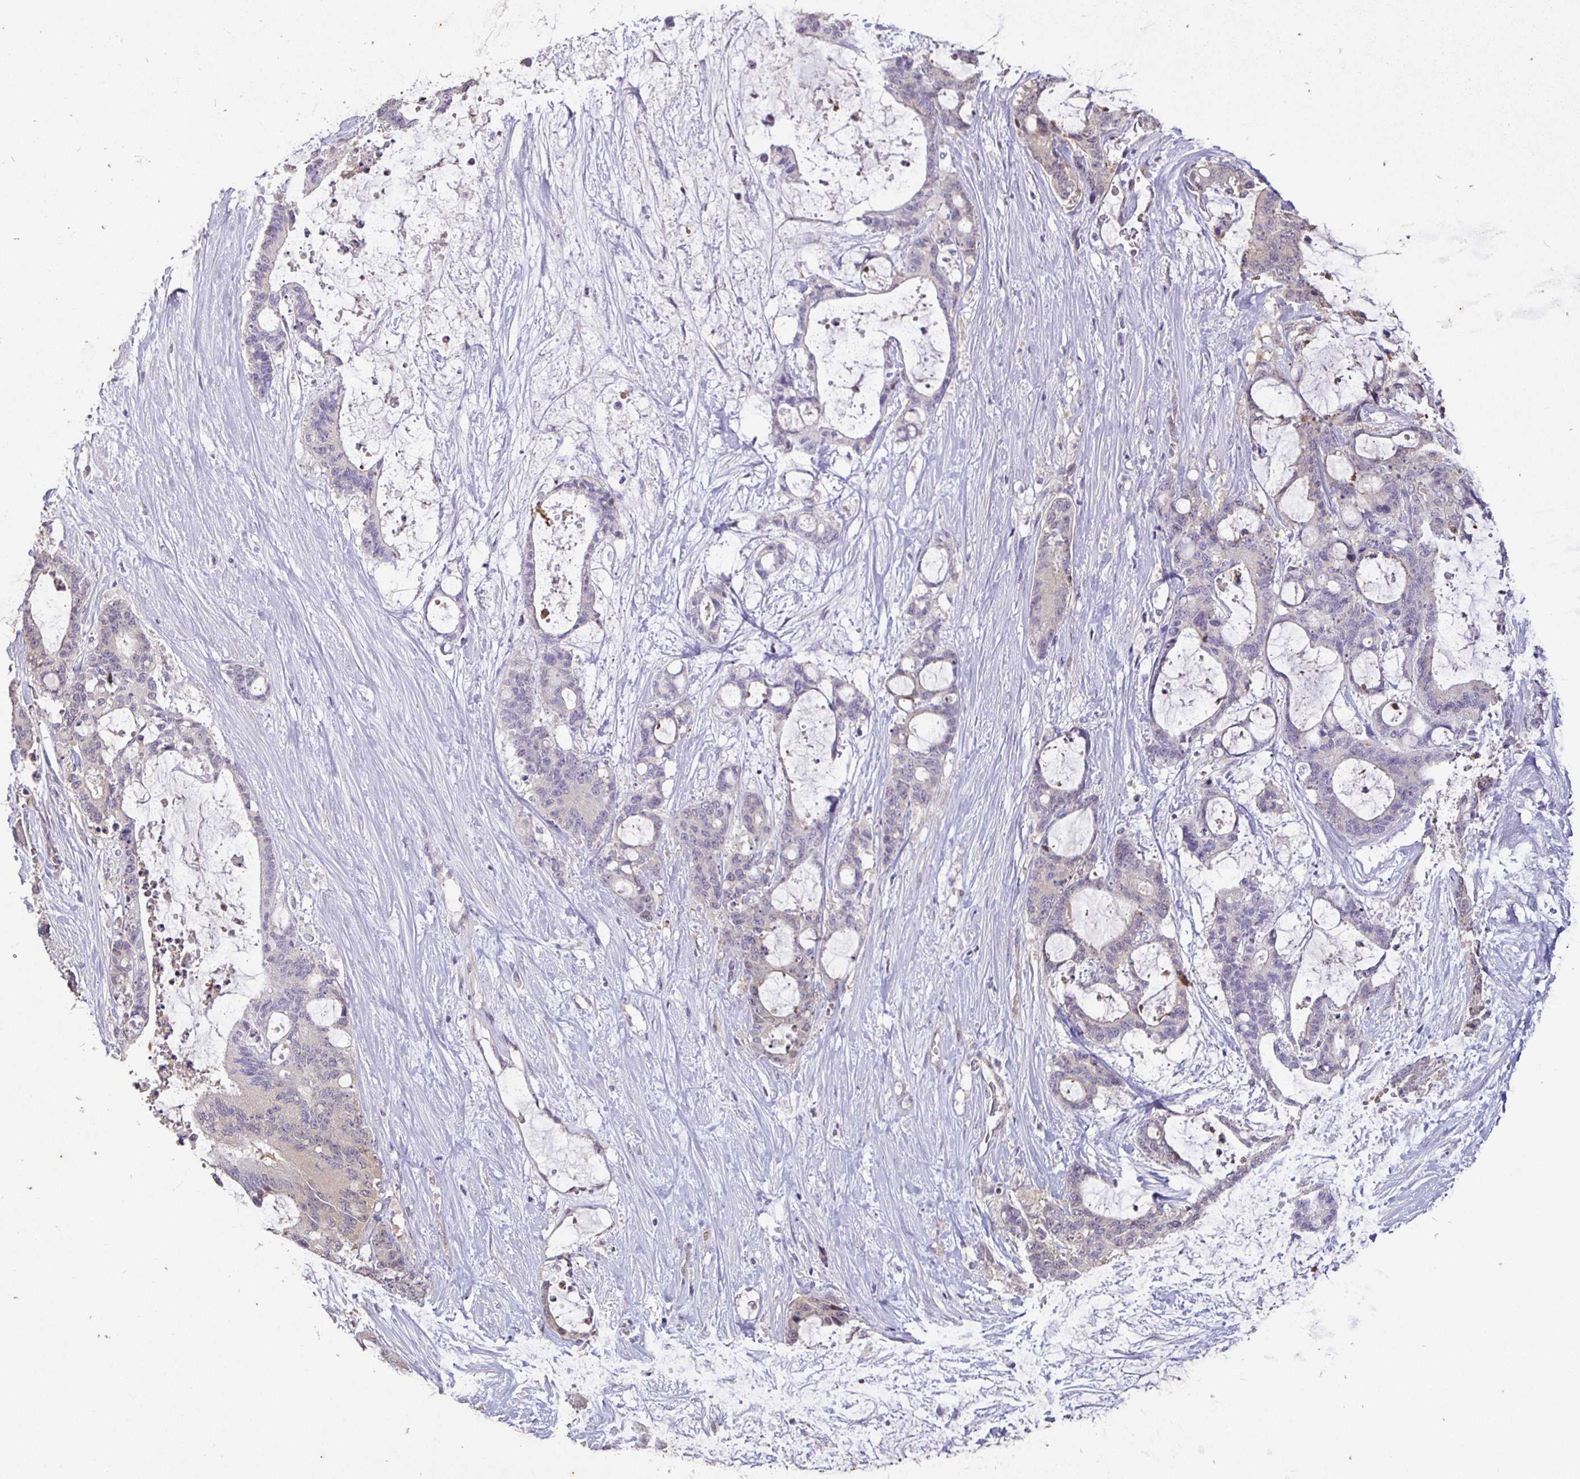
{"staining": {"intensity": "negative", "quantity": "none", "location": "none"}, "tissue": "liver cancer", "cell_type": "Tumor cells", "image_type": "cancer", "snomed": [{"axis": "morphology", "description": "Normal tissue, NOS"}, {"axis": "morphology", "description": "Cholangiocarcinoma"}, {"axis": "topography", "description": "Liver"}, {"axis": "topography", "description": "Peripheral nerve tissue"}], "caption": "Protein analysis of liver cancer (cholangiocarcinoma) shows no significant expression in tumor cells.", "gene": "SHISA4", "patient": {"sex": "female", "age": 73}}